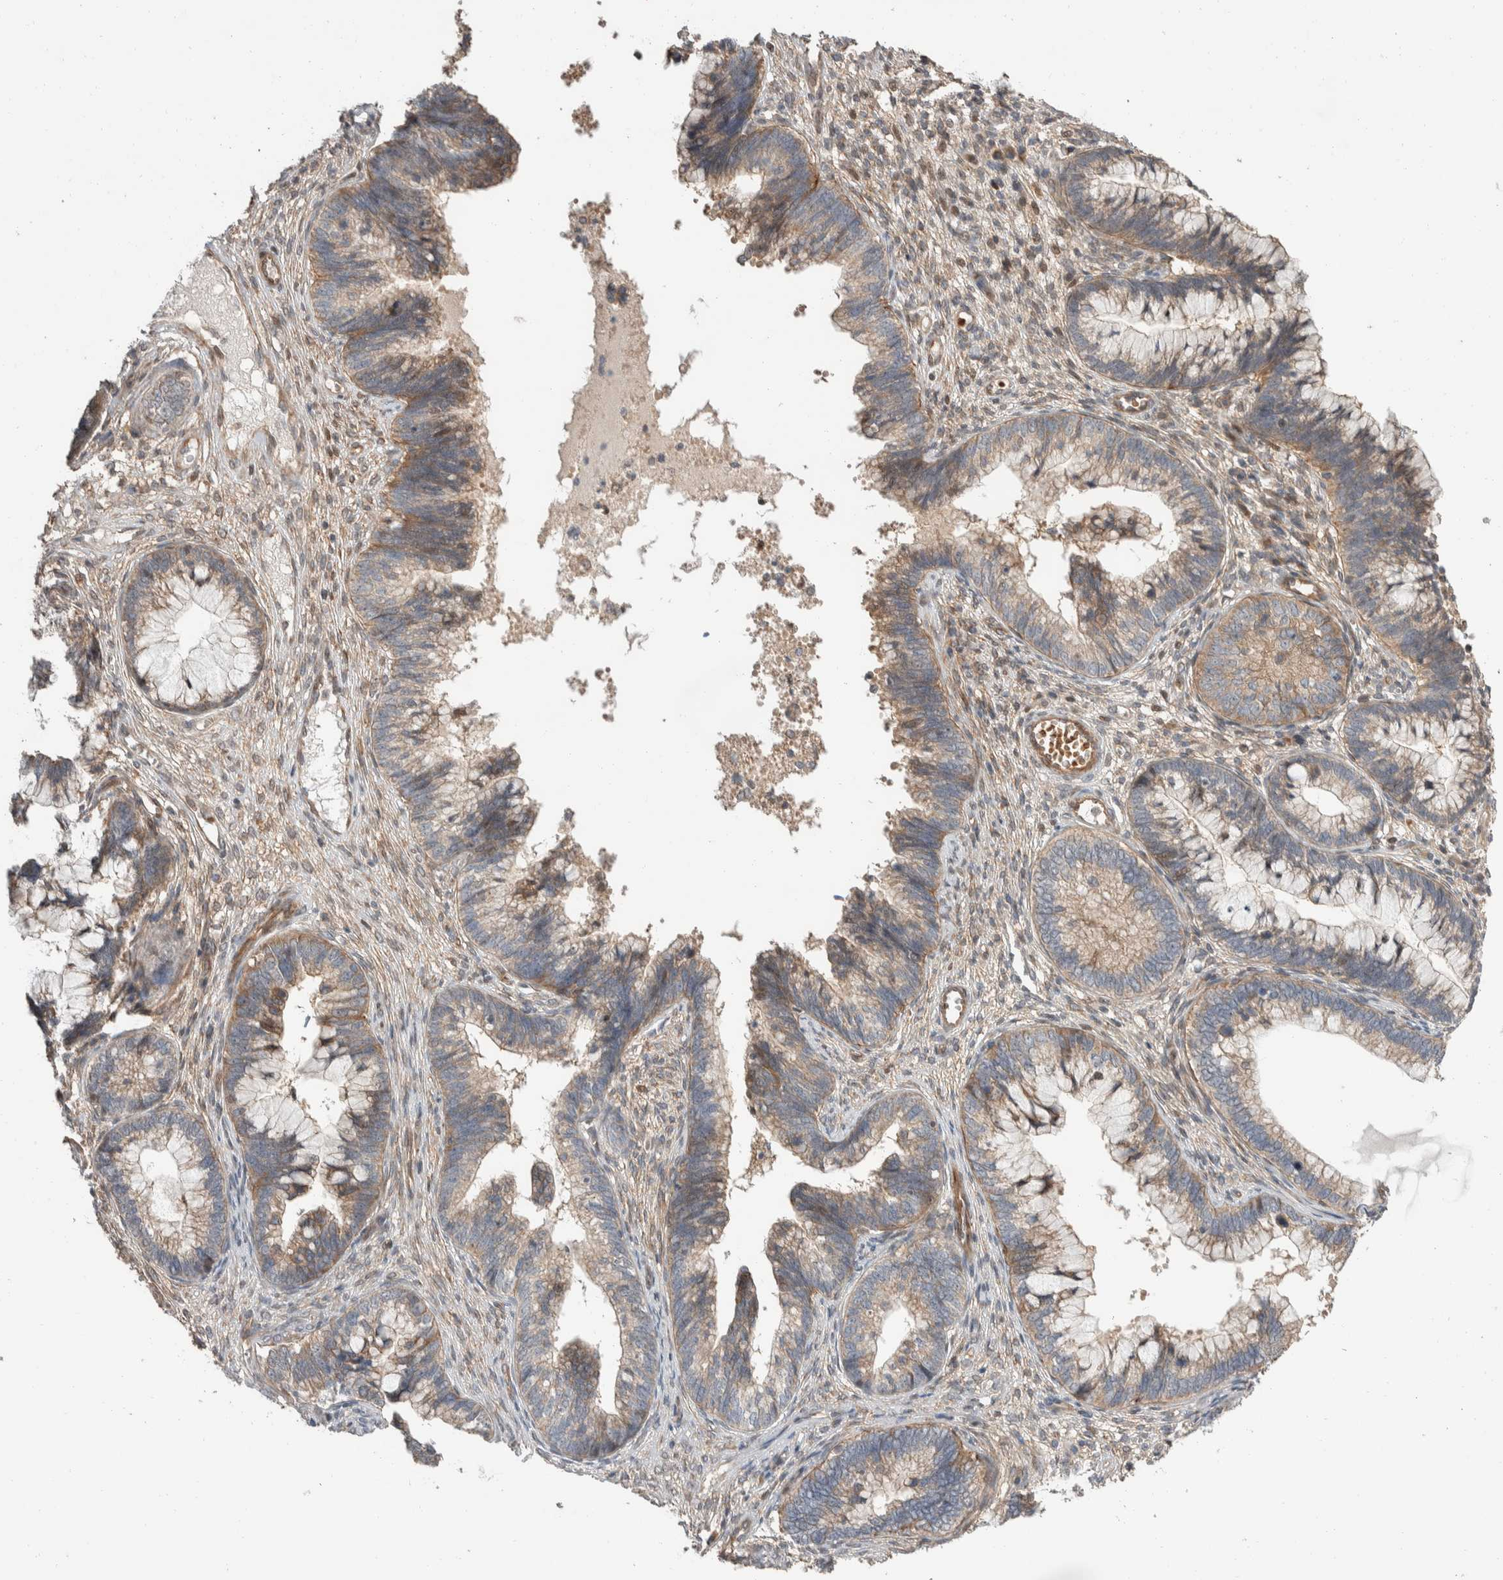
{"staining": {"intensity": "weak", "quantity": ">75%", "location": "cytoplasmic/membranous"}, "tissue": "cervical cancer", "cell_type": "Tumor cells", "image_type": "cancer", "snomed": [{"axis": "morphology", "description": "Adenocarcinoma, NOS"}, {"axis": "topography", "description": "Cervix"}], "caption": "Tumor cells reveal low levels of weak cytoplasmic/membranous expression in approximately >75% of cells in human cervical cancer (adenocarcinoma).", "gene": "ERC1", "patient": {"sex": "female", "age": 44}}